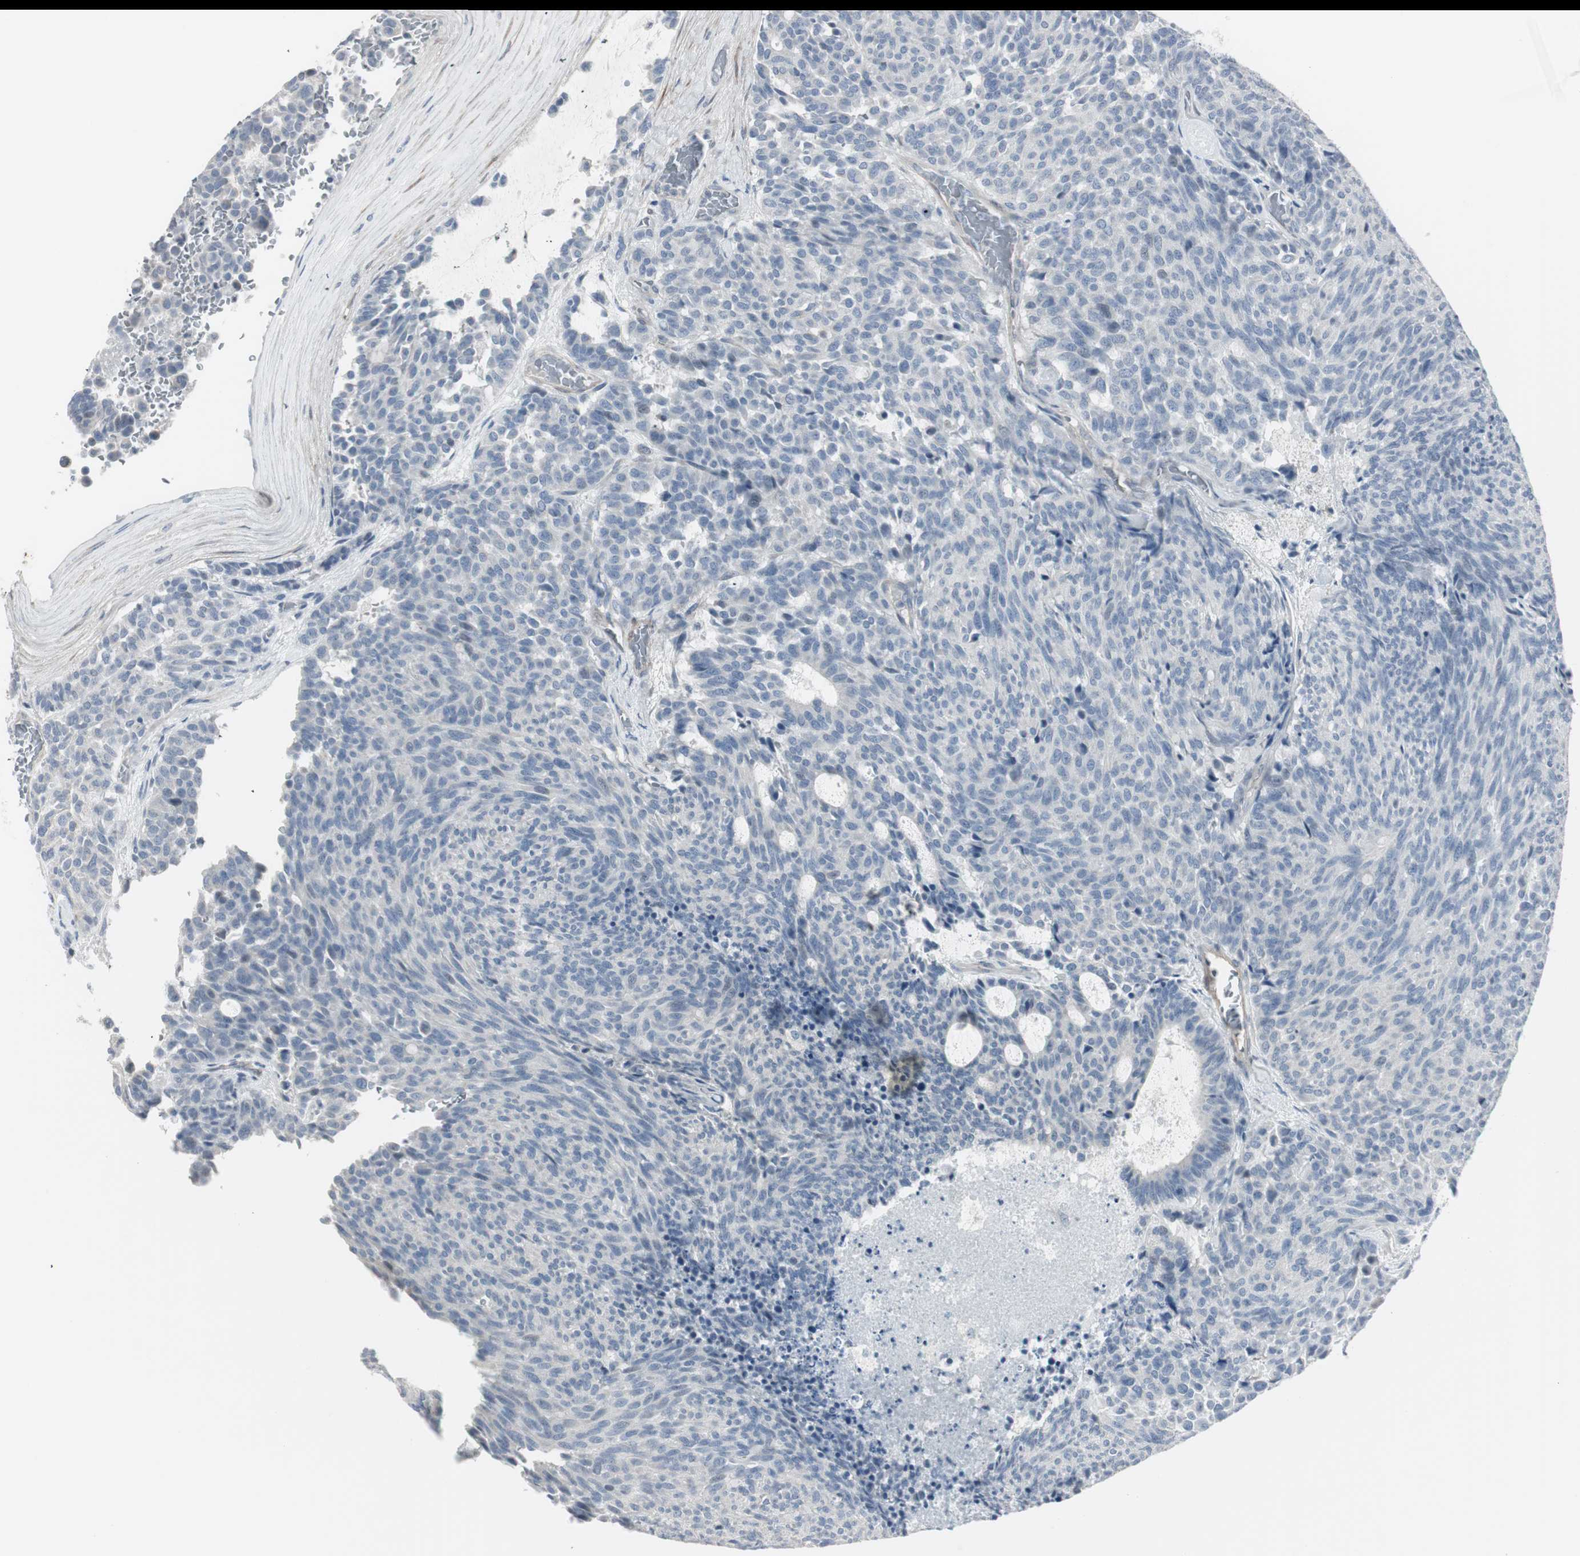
{"staining": {"intensity": "negative", "quantity": "none", "location": "none"}, "tissue": "carcinoid", "cell_type": "Tumor cells", "image_type": "cancer", "snomed": [{"axis": "morphology", "description": "Carcinoid, malignant, NOS"}, {"axis": "topography", "description": "Pancreas"}], "caption": "High power microscopy photomicrograph of an immunohistochemistry photomicrograph of carcinoid (malignant), revealing no significant positivity in tumor cells.", "gene": "DMPK", "patient": {"sex": "female", "age": 54}}